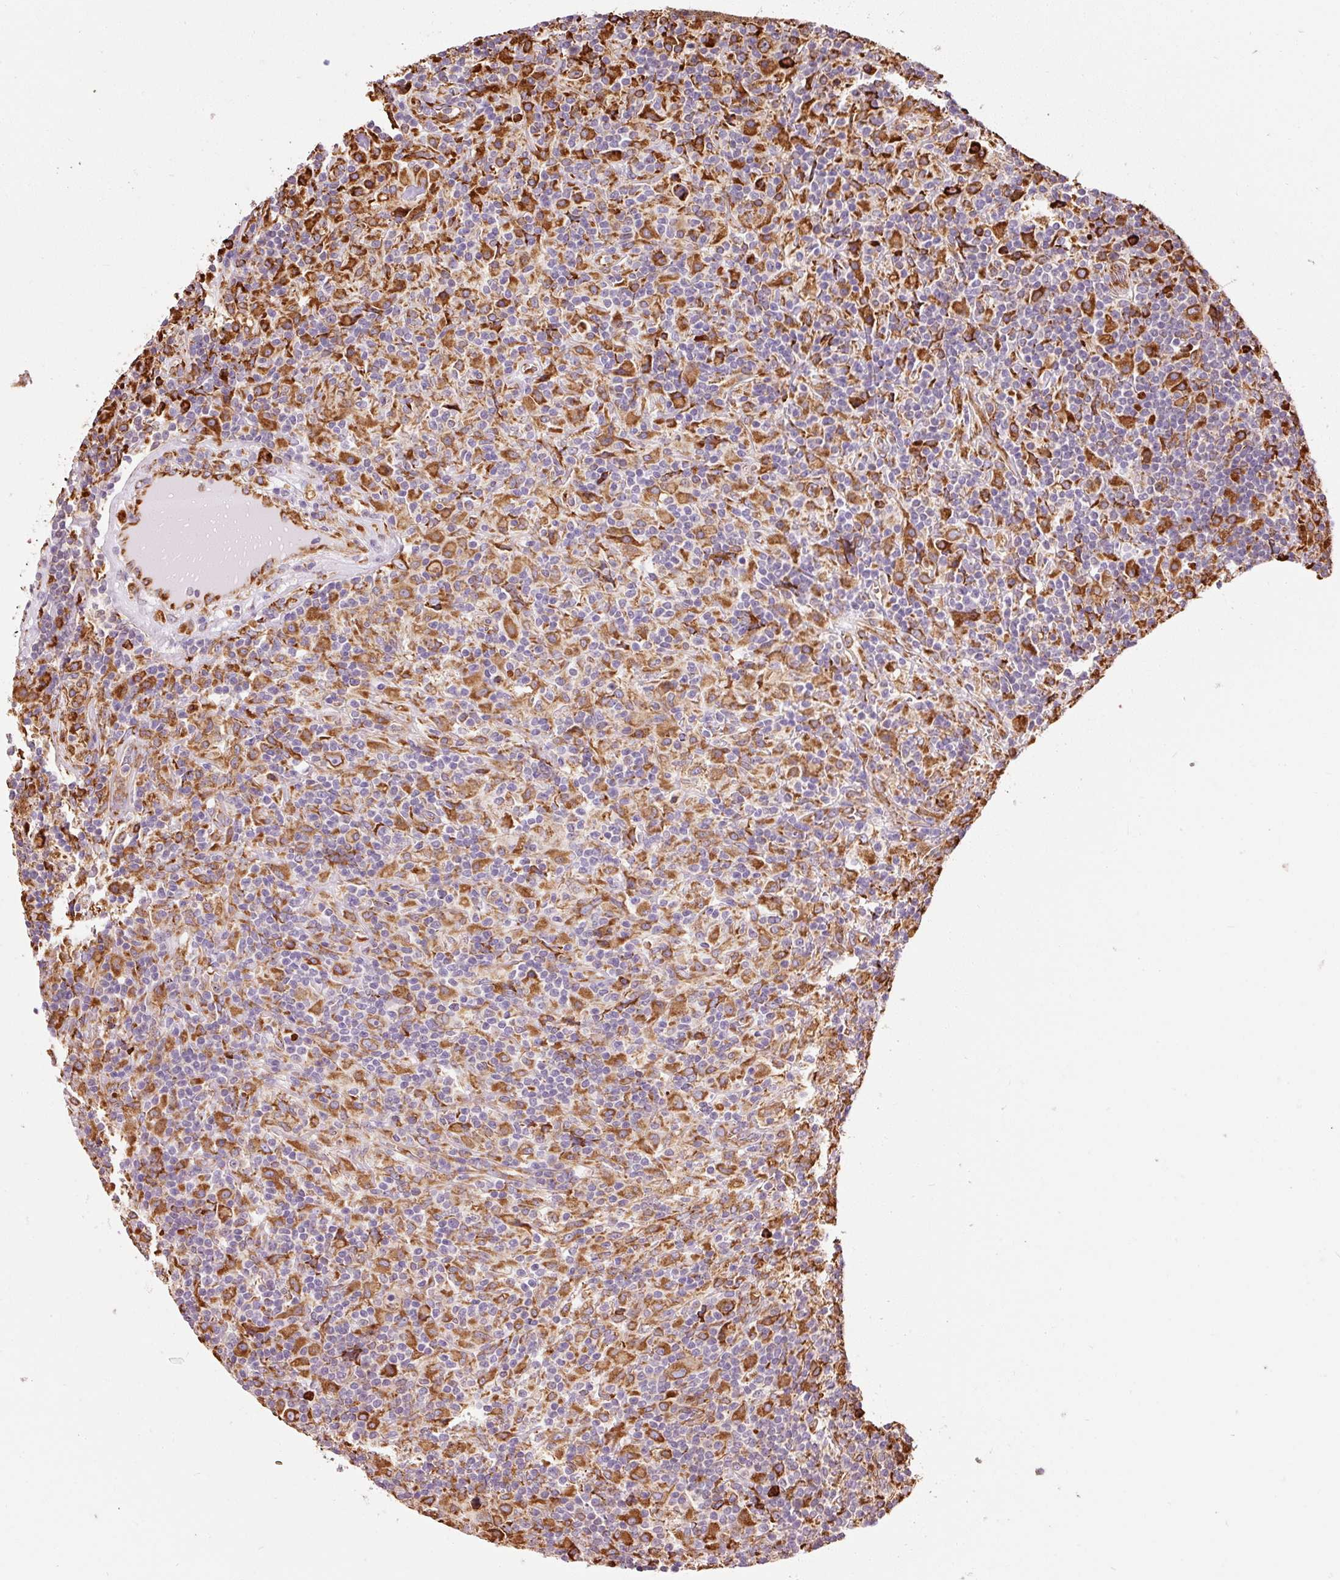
{"staining": {"intensity": "strong", "quantity": ">75%", "location": "cytoplasmic/membranous"}, "tissue": "lymphoma", "cell_type": "Tumor cells", "image_type": "cancer", "snomed": [{"axis": "morphology", "description": "Hodgkin's disease, NOS"}, {"axis": "topography", "description": "Lymph node"}], "caption": "Approximately >75% of tumor cells in human lymphoma show strong cytoplasmic/membranous protein positivity as visualized by brown immunohistochemical staining.", "gene": "KLC1", "patient": {"sex": "male", "age": 70}}